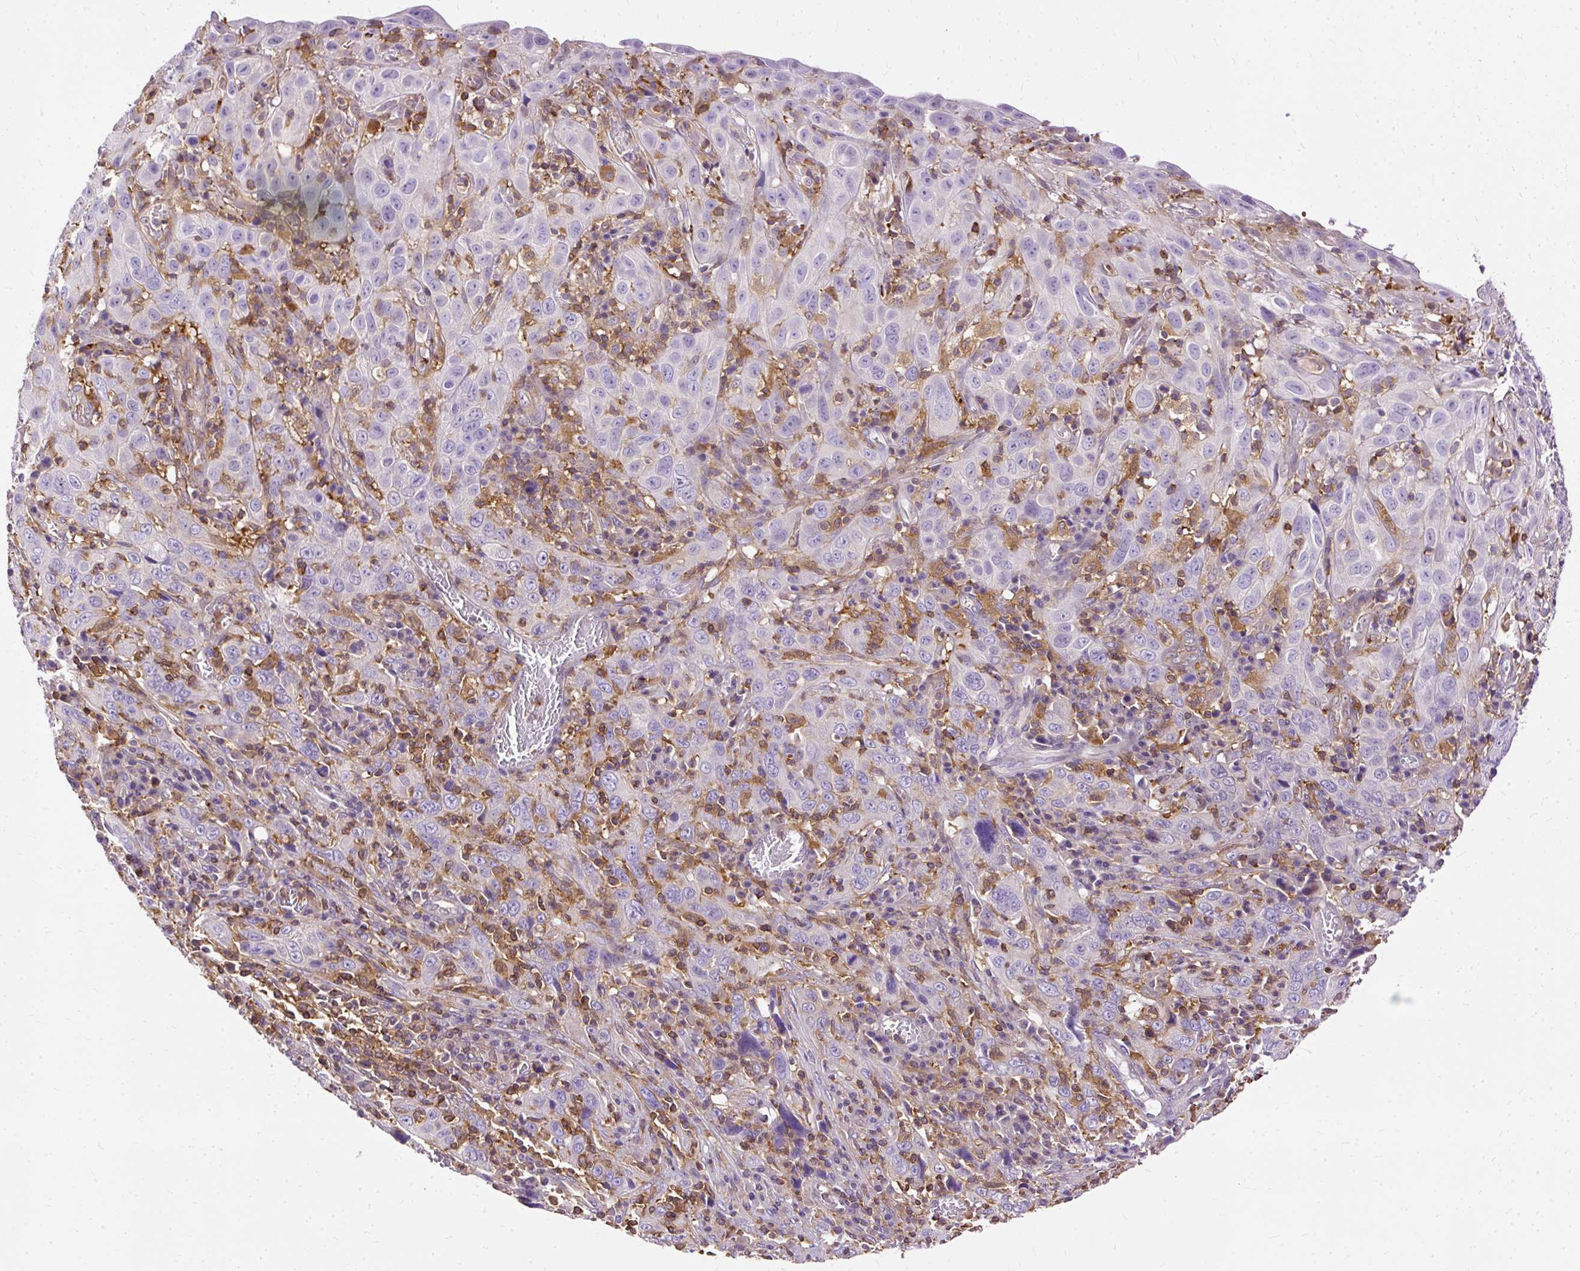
{"staining": {"intensity": "negative", "quantity": "none", "location": "none"}, "tissue": "cervical cancer", "cell_type": "Tumor cells", "image_type": "cancer", "snomed": [{"axis": "morphology", "description": "Squamous cell carcinoma, NOS"}, {"axis": "topography", "description": "Cervix"}], "caption": "Cervical cancer stained for a protein using IHC reveals no expression tumor cells.", "gene": "TWF2", "patient": {"sex": "female", "age": 46}}